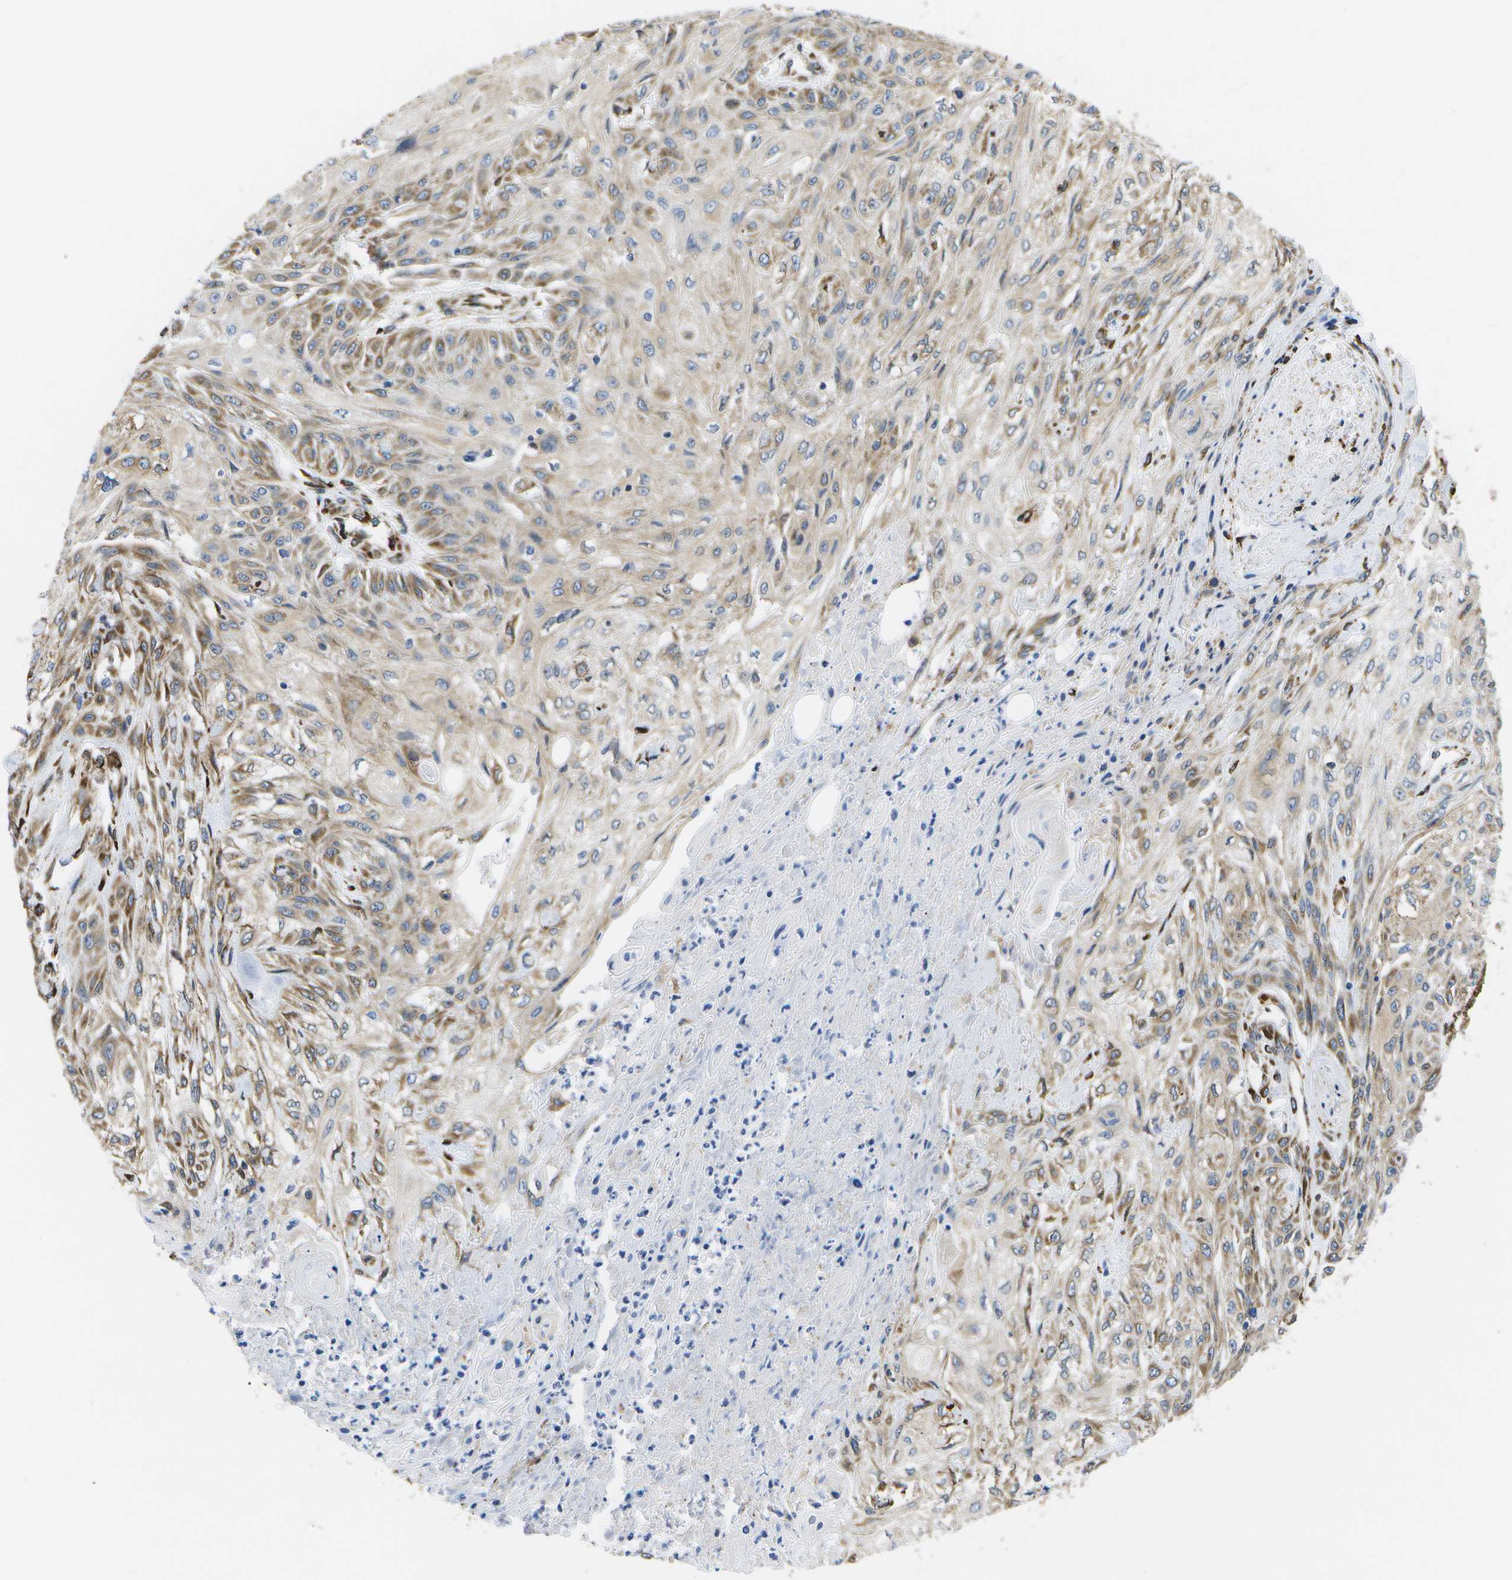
{"staining": {"intensity": "moderate", "quantity": "25%-75%", "location": "cytoplasmic/membranous"}, "tissue": "skin cancer", "cell_type": "Tumor cells", "image_type": "cancer", "snomed": [{"axis": "morphology", "description": "Squamous cell carcinoma, NOS"}, {"axis": "morphology", "description": "Squamous cell carcinoma, metastatic, NOS"}, {"axis": "topography", "description": "Skin"}, {"axis": "topography", "description": "Lymph node"}], "caption": "IHC (DAB) staining of human skin cancer shows moderate cytoplasmic/membranous protein expression in about 25%-75% of tumor cells. IHC stains the protein in brown and the nuclei are stained blue.", "gene": "ZDHHC17", "patient": {"sex": "male", "age": 75}}